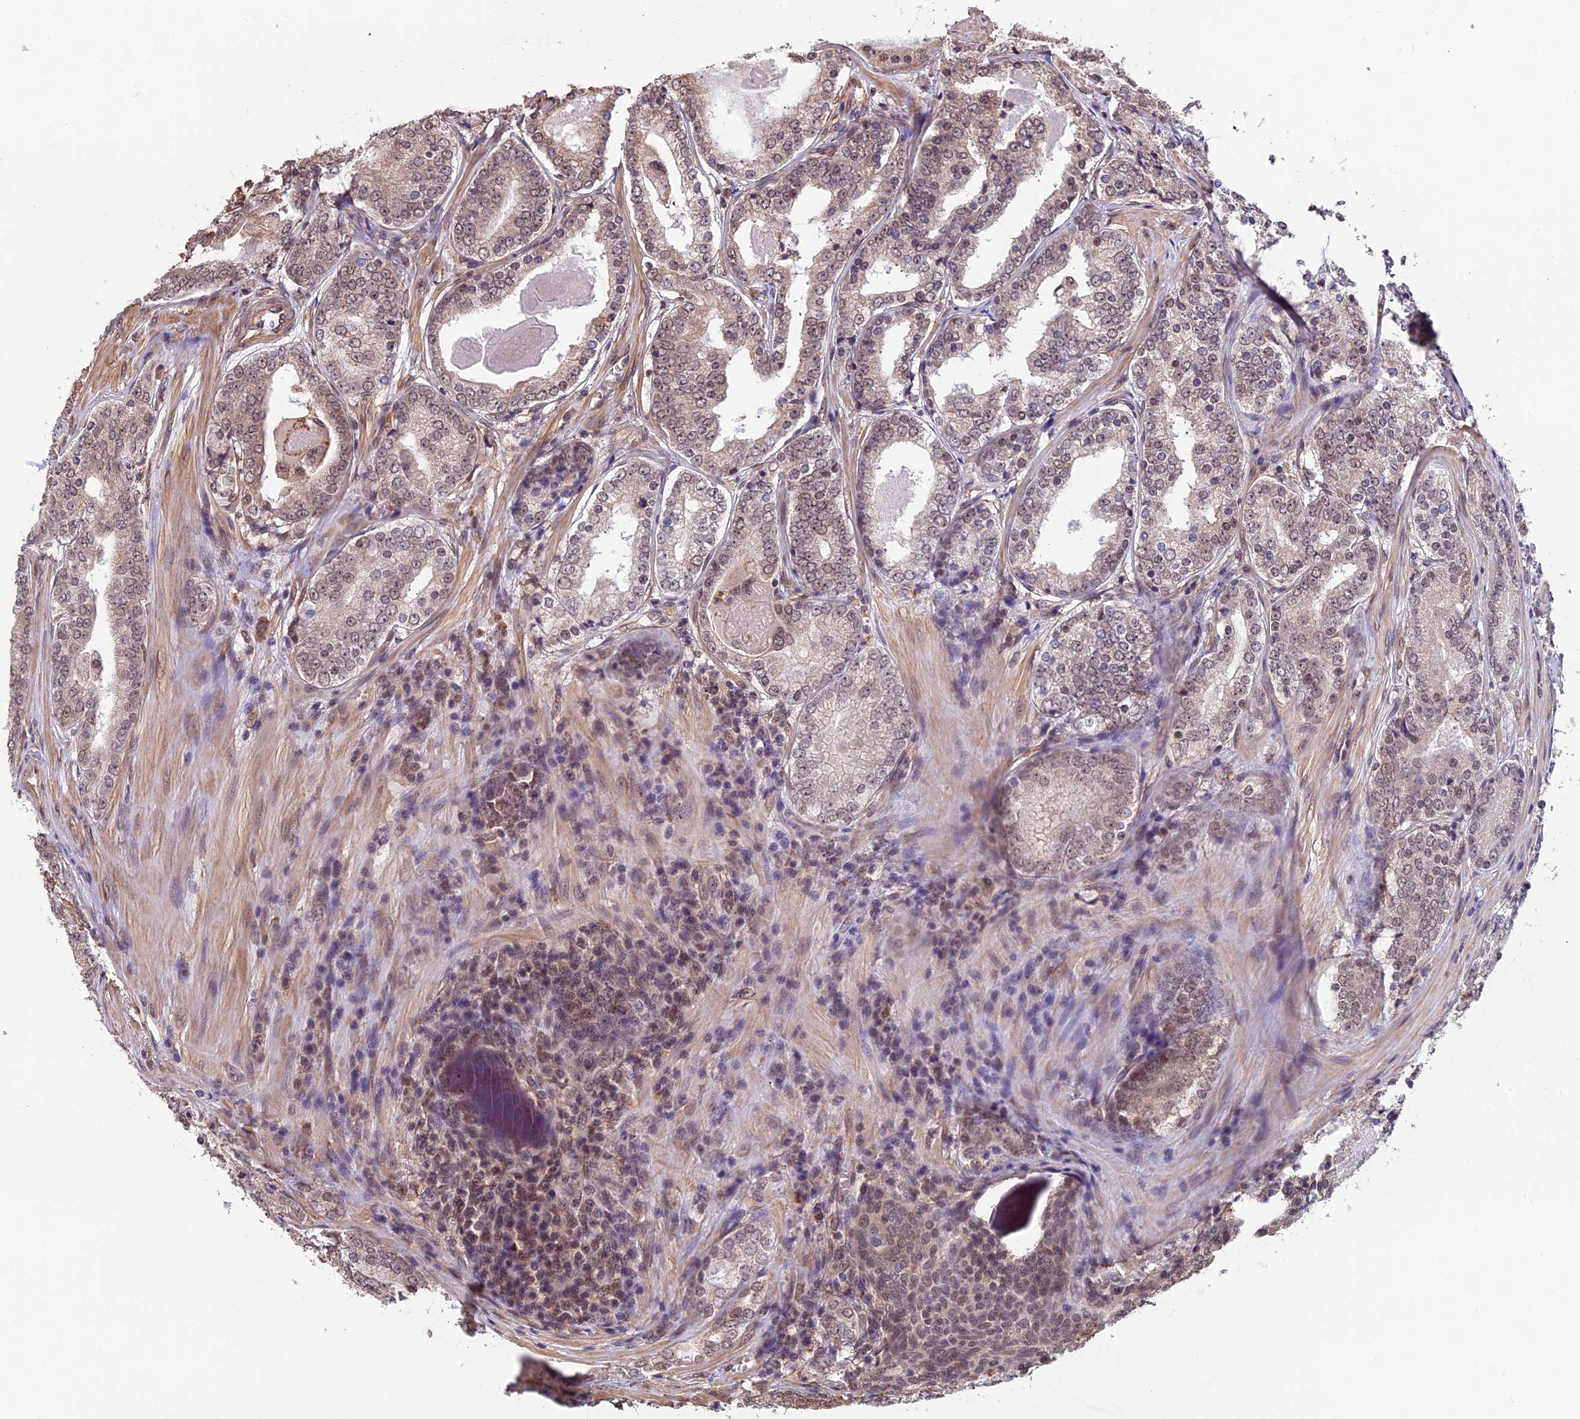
{"staining": {"intensity": "weak", "quantity": "25%-75%", "location": "cytoplasmic/membranous,nuclear"}, "tissue": "prostate cancer", "cell_type": "Tumor cells", "image_type": "cancer", "snomed": [{"axis": "morphology", "description": "Adenocarcinoma, Low grade"}, {"axis": "topography", "description": "Prostate"}], "caption": "This is a micrograph of immunohistochemistry staining of prostate low-grade adenocarcinoma, which shows weak staining in the cytoplasmic/membranous and nuclear of tumor cells.", "gene": "ZC3H4", "patient": {"sex": "male", "age": 68}}